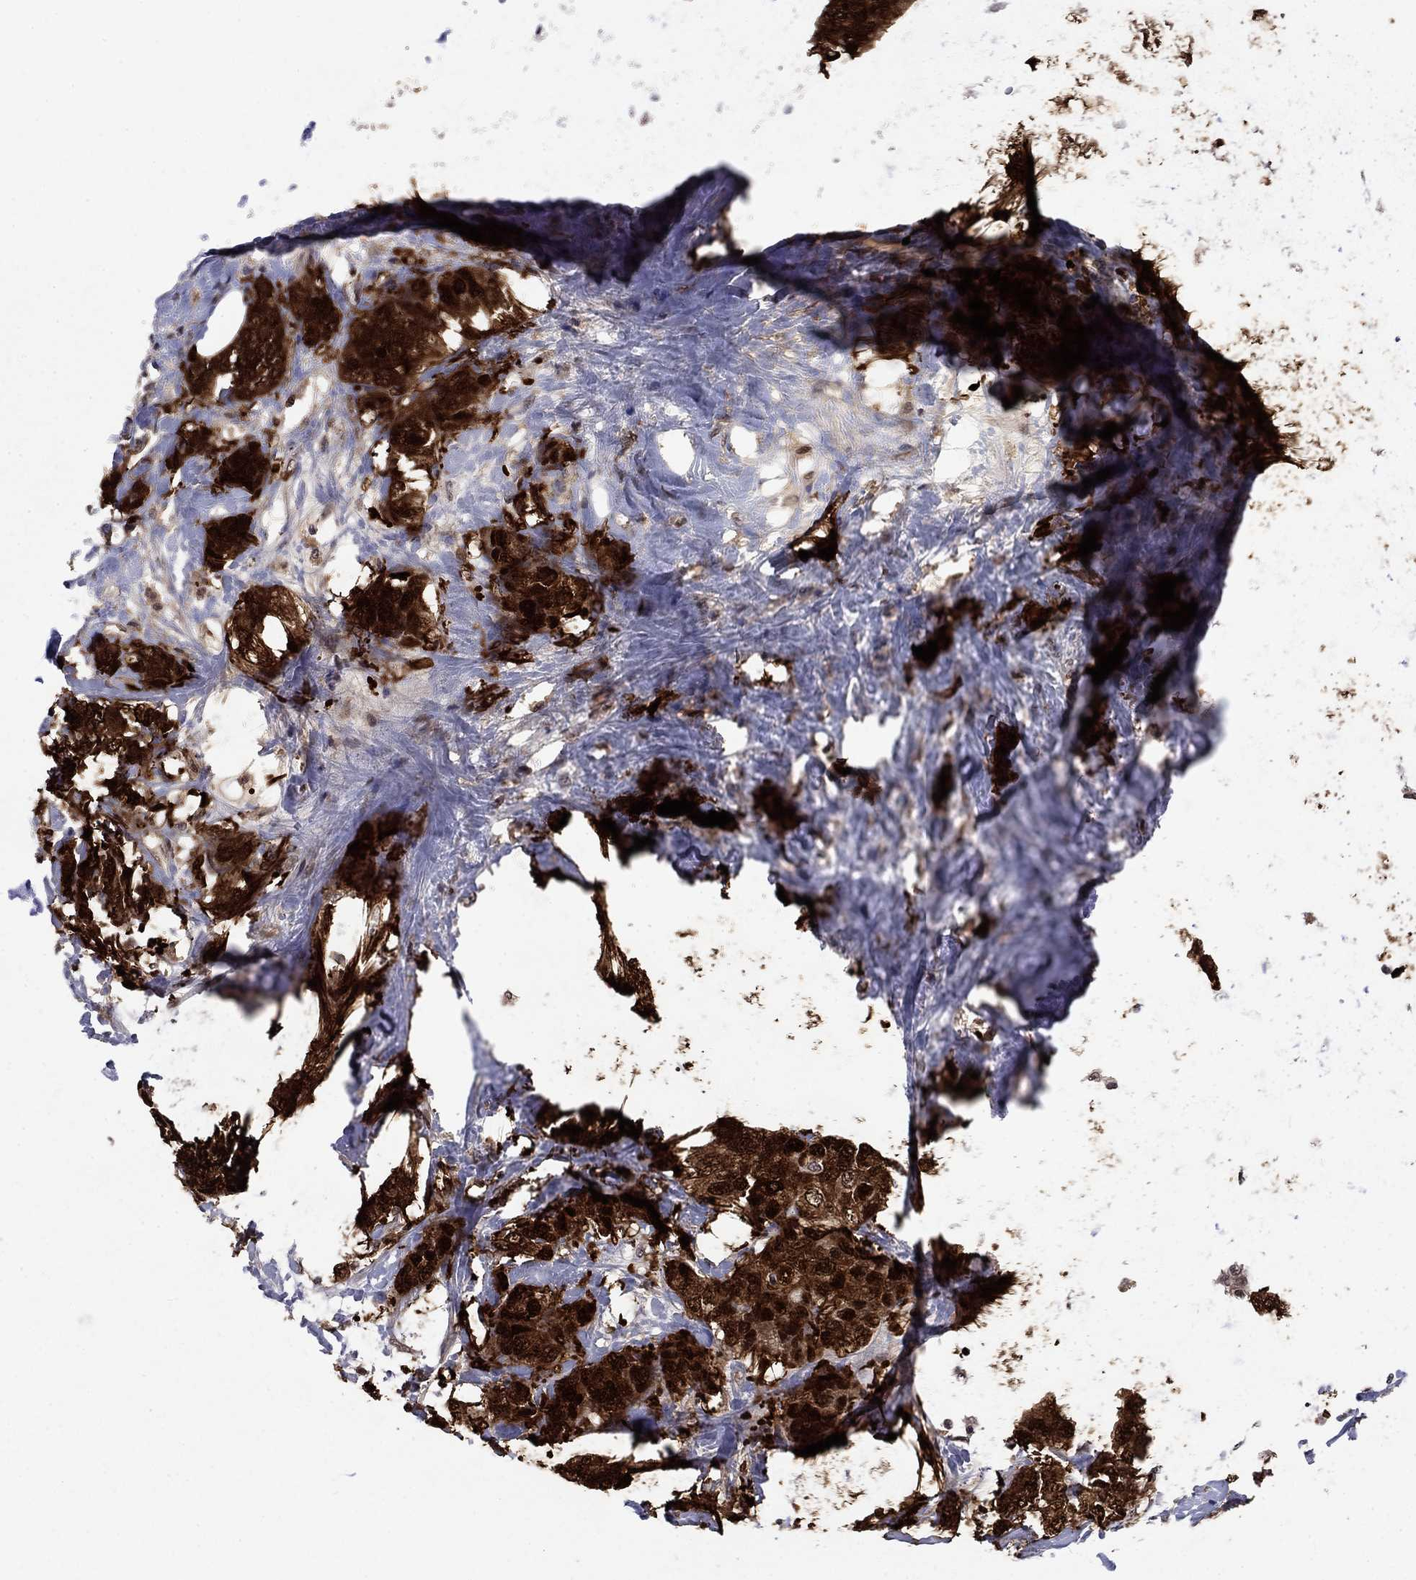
{"staining": {"intensity": "strong", "quantity": ">75%", "location": "cytoplasmic/membranous"}, "tissue": "breast cancer", "cell_type": "Tumor cells", "image_type": "cancer", "snomed": [{"axis": "morphology", "description": "Lobular carcinoma"}, {"axis": "topography", "description": "Breast"}], "caption": "Breast lobular carcinoma stained for a protein demonstrates strong cytoplasmic/membranous positivity in tumor cells.", "gene": "FKBP4", "patient": {"sex": "female", "age": 59}}